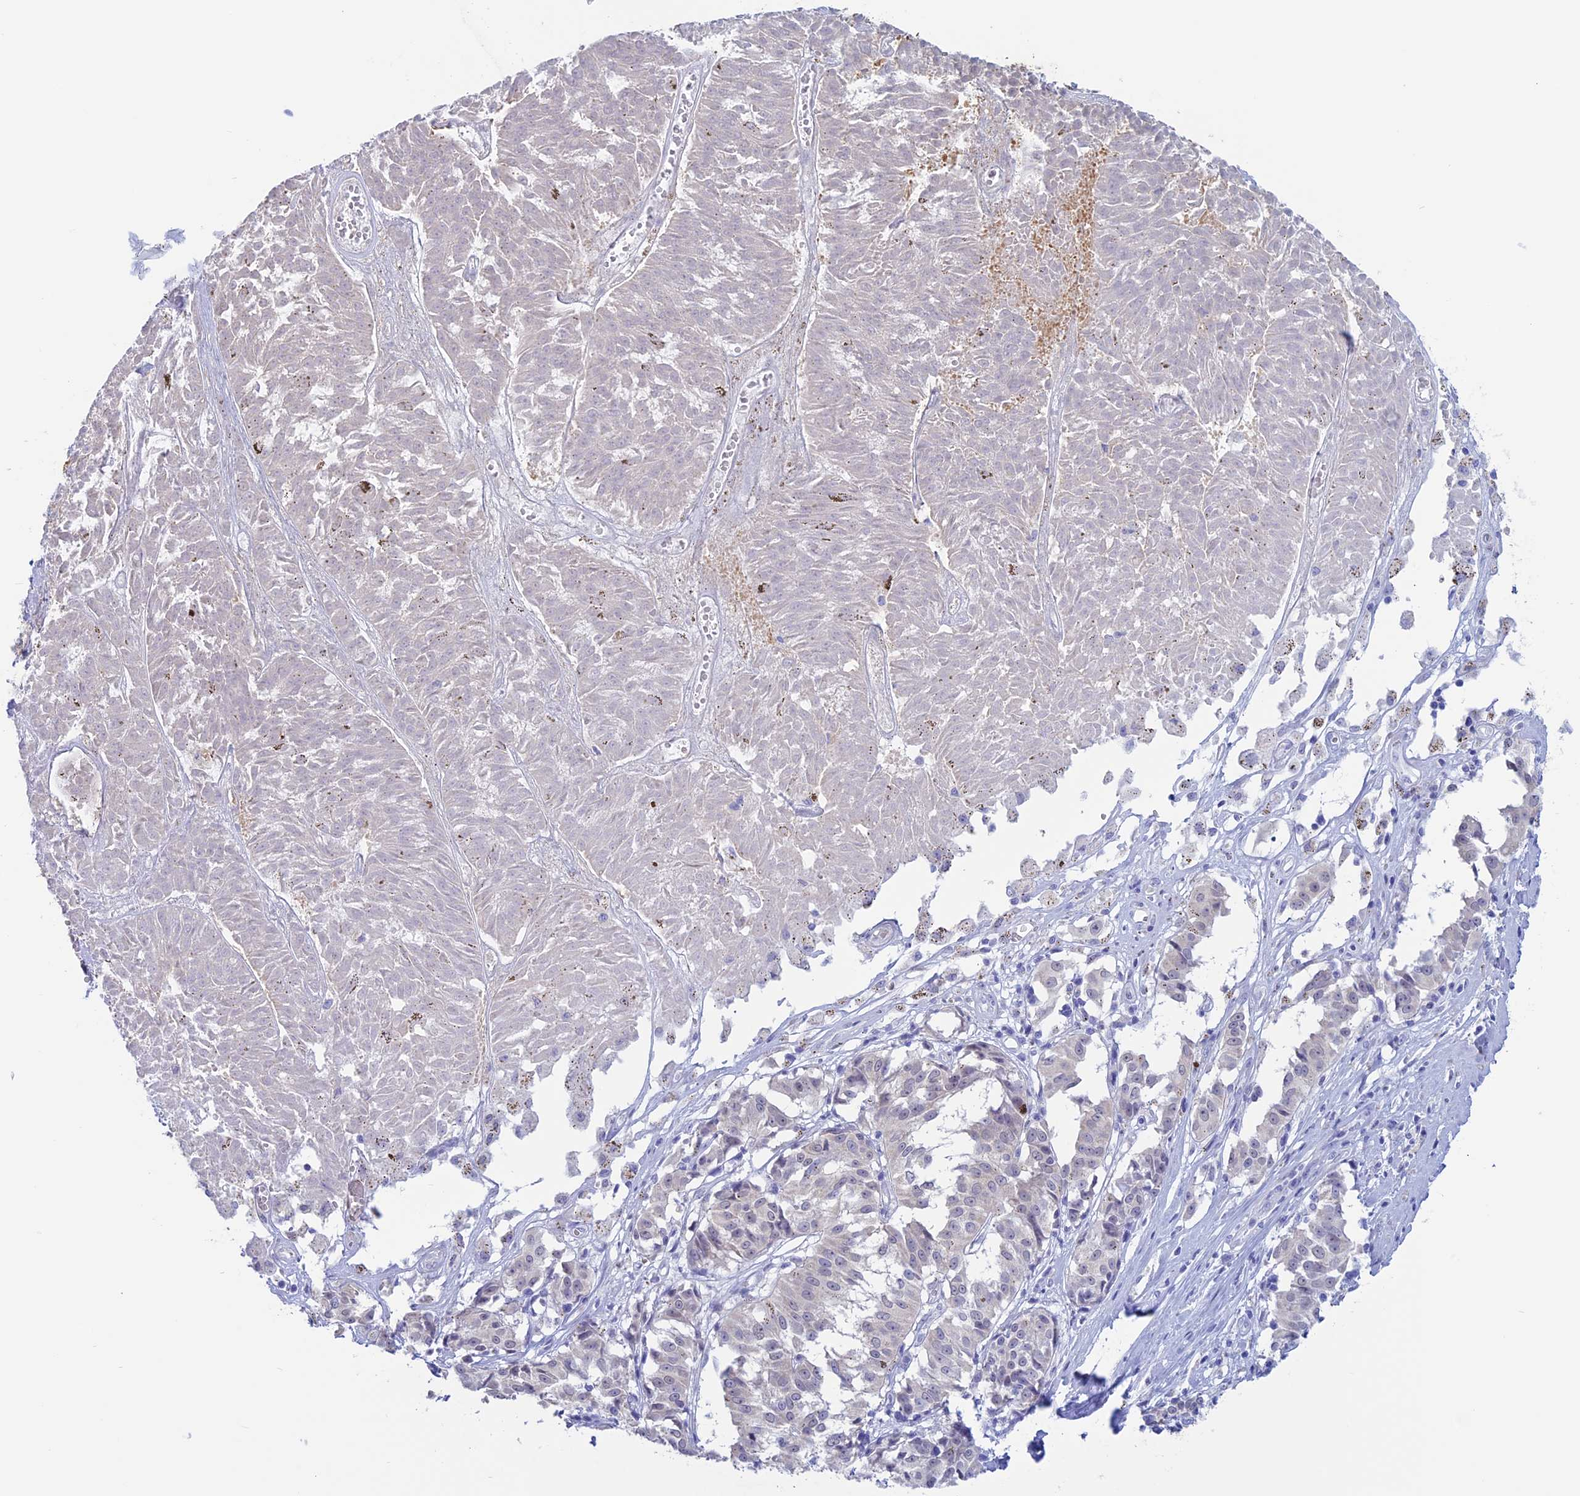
{"staining": {"intensity": "negative", "quantity": "none", "location": "none"}, "tissue": "melanoma", "cell_type": "Tumor cells", "image_type": "cancer", "snomed": [{"axis": "morphology", "description": "Malignant melanoma, NOS"}, {"axis": "topography", "description": "Skin"}], "caption": "The micrograph exhibits no significant positivity in tumor cells of melanoma.", "gene": "LHFPL2", "patient": {"sex": "female", "age": 72}}